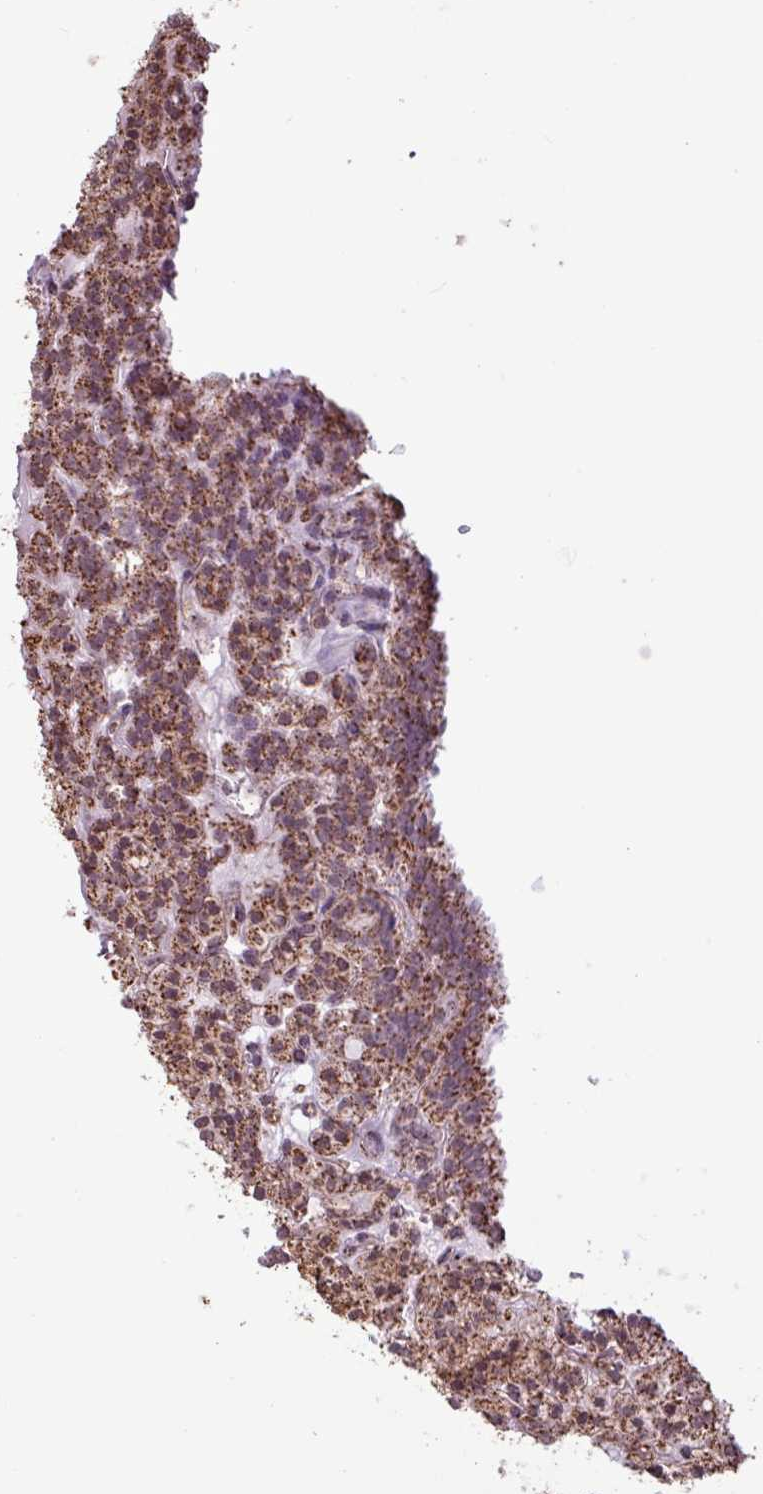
{"staining": {"intensity": "strong", "quantity": ">75%", "location": "cytoplasmic/membranous"}, "tissue": "thyroid cancer", "cell_type": "Tumor cells", "image_type": "cancer", "snomed": [{"axis": "morphology", "description": "Follicular adenoma carcinoma, NOS"}, {"axis": "topography", "description": "Thyroid gland"}], "caption": "Immunohistochemical staining of thyroid cancer demonstrates high levels of strong cytoplasmic/membranous protein expression in about >75% of tumor cells. The staining is performed using DAB brown chromogen to label protein expression. The nuclei are counter-stained blue using hematoxylin.", "gene": "ALG8", "patient": {"sex": "female", "age": 63}}